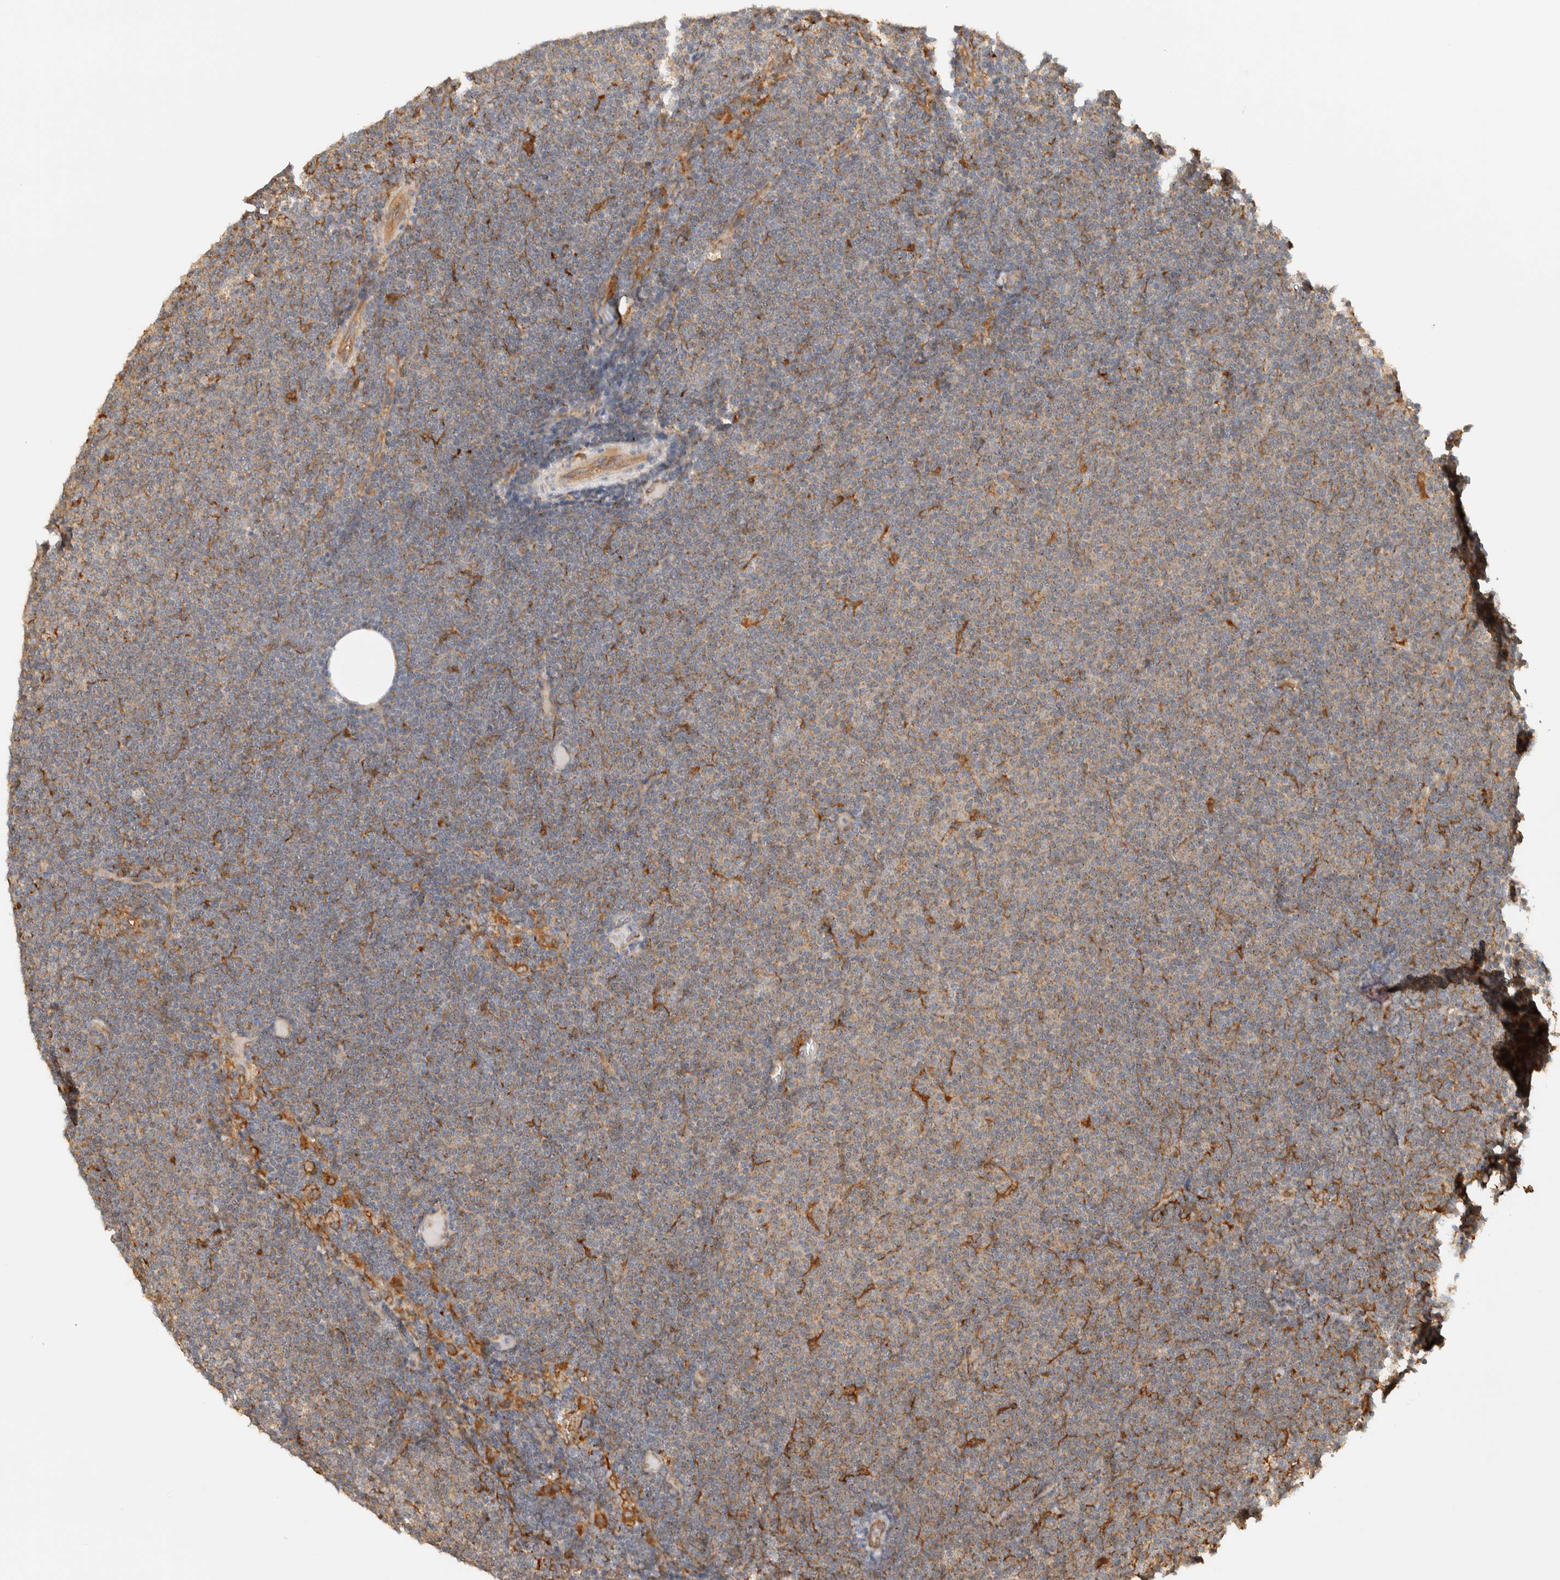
{"staining": {"intensity": "weak", "quantity": "25%-75%", "location": "cytoplasmic/membranous"}, "tissue": "lymphoma", "cell_type": "Tumor cells", "image_type": "cancer", "snomed": [{"axis": "morphology", "description": "Malignant lymphoma, non-Hodgkin's type, Low grade"}, {"axis": "topography", "description": "Lymph node"}], "caption": "This histopathology image reveals lymphoma stained with immunohistochemistry (IHC) to label a protein in brown. The cytoplasmic/membranous of tumor cells show weak positivity for the protein. Nuclei are counter-stained blue.", "gene": "TMEM192", "patient": {"sex": "female", "age": 53}}